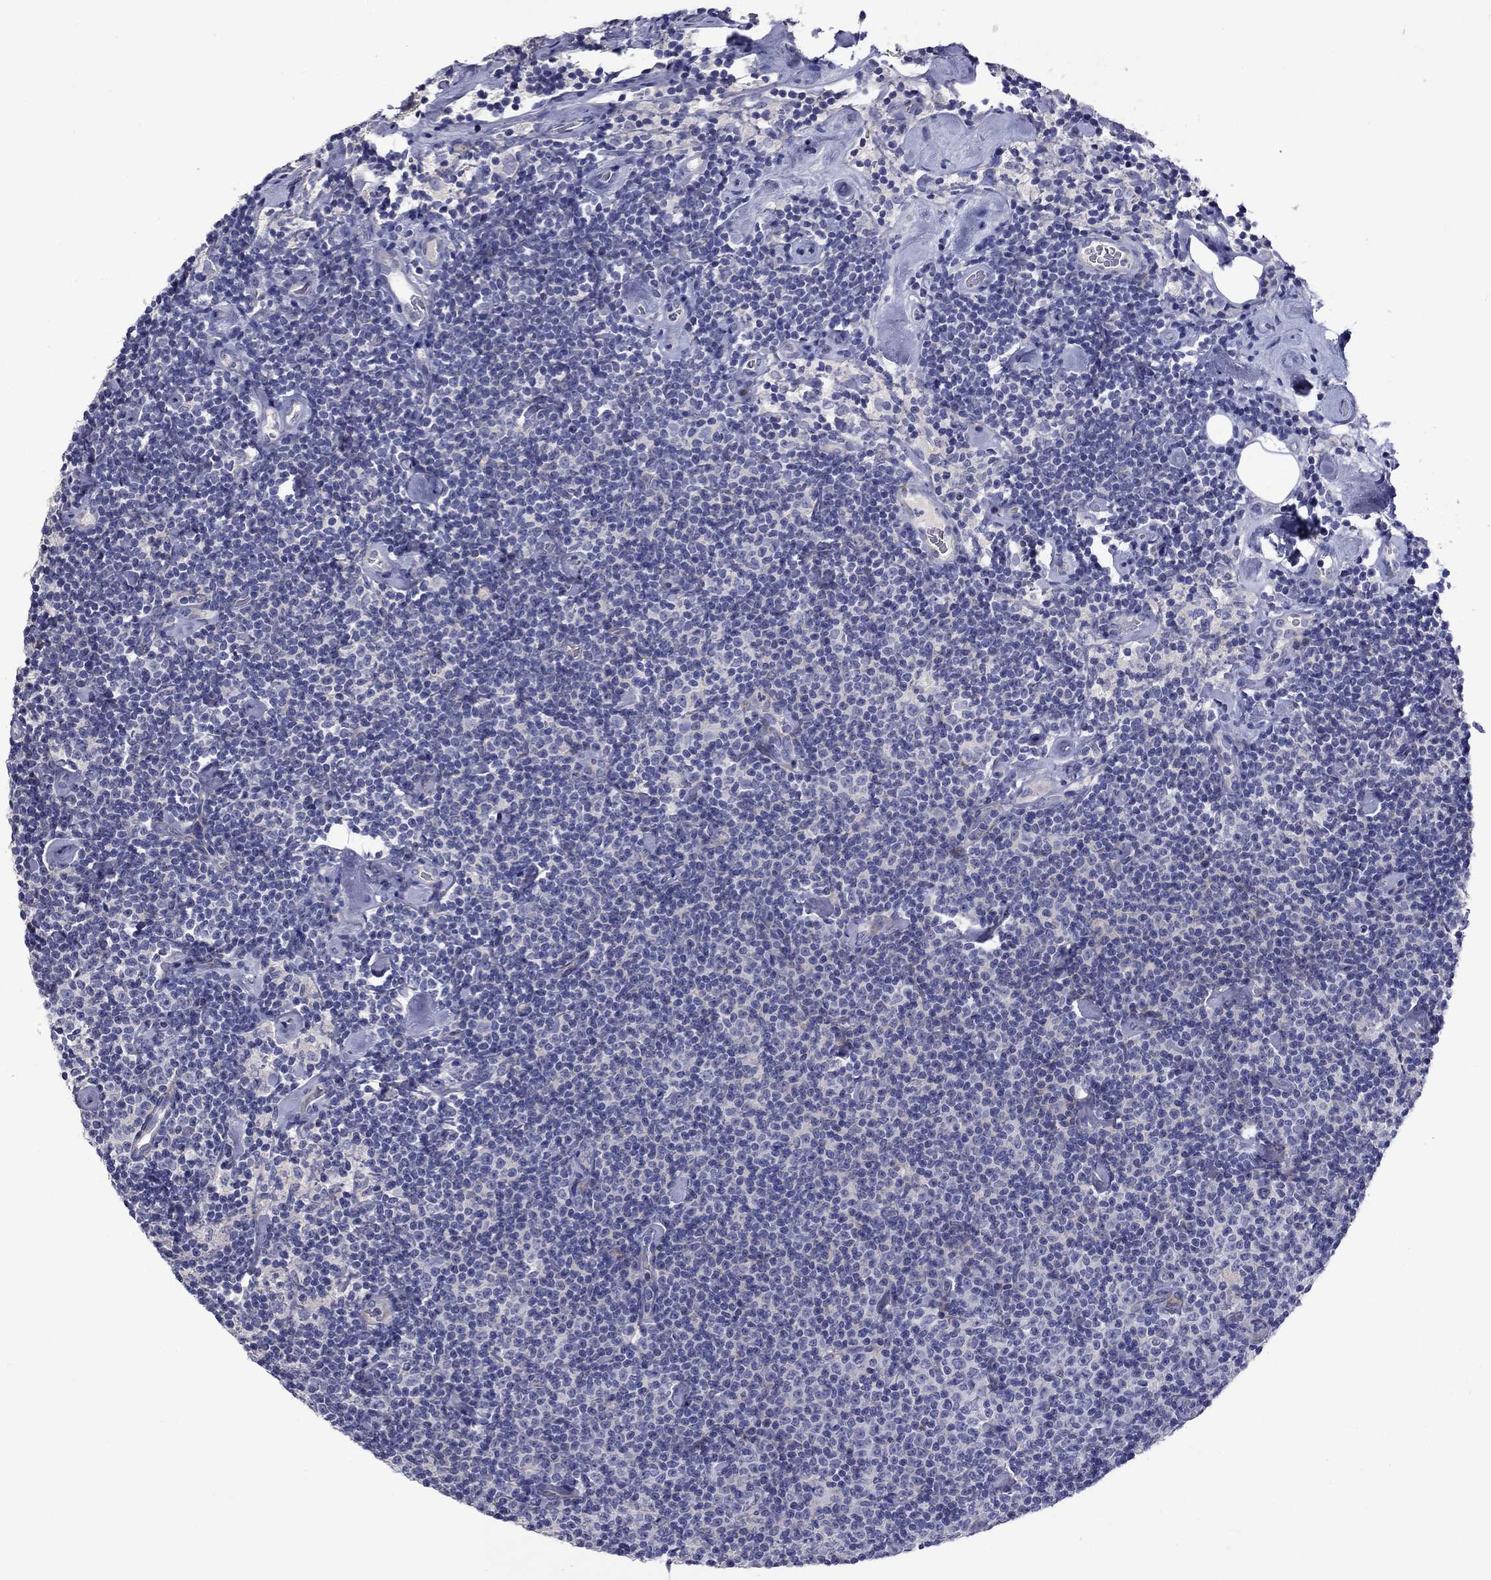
{"staining": {"intensity": "negative", "quantity": "none", "location": "none"}, "tissue": "lymphoma", "cell_type": "Tumor cells", "image_type": "cancer", "snomed": [{"axis": "morphology", "description": "Malignant lymphoma, non-Hodgkin's type, Low grade"}, {"axis": "topography", "description": "Lymph node"}], "caption": "Malignant lymphoma, non-Hodgkin's type (low-grade) stained for a protein using IHC demonstrates no staining tumor cells.", "gene": "CNDP1", "patient": {"sex": "male", "age": 81}}